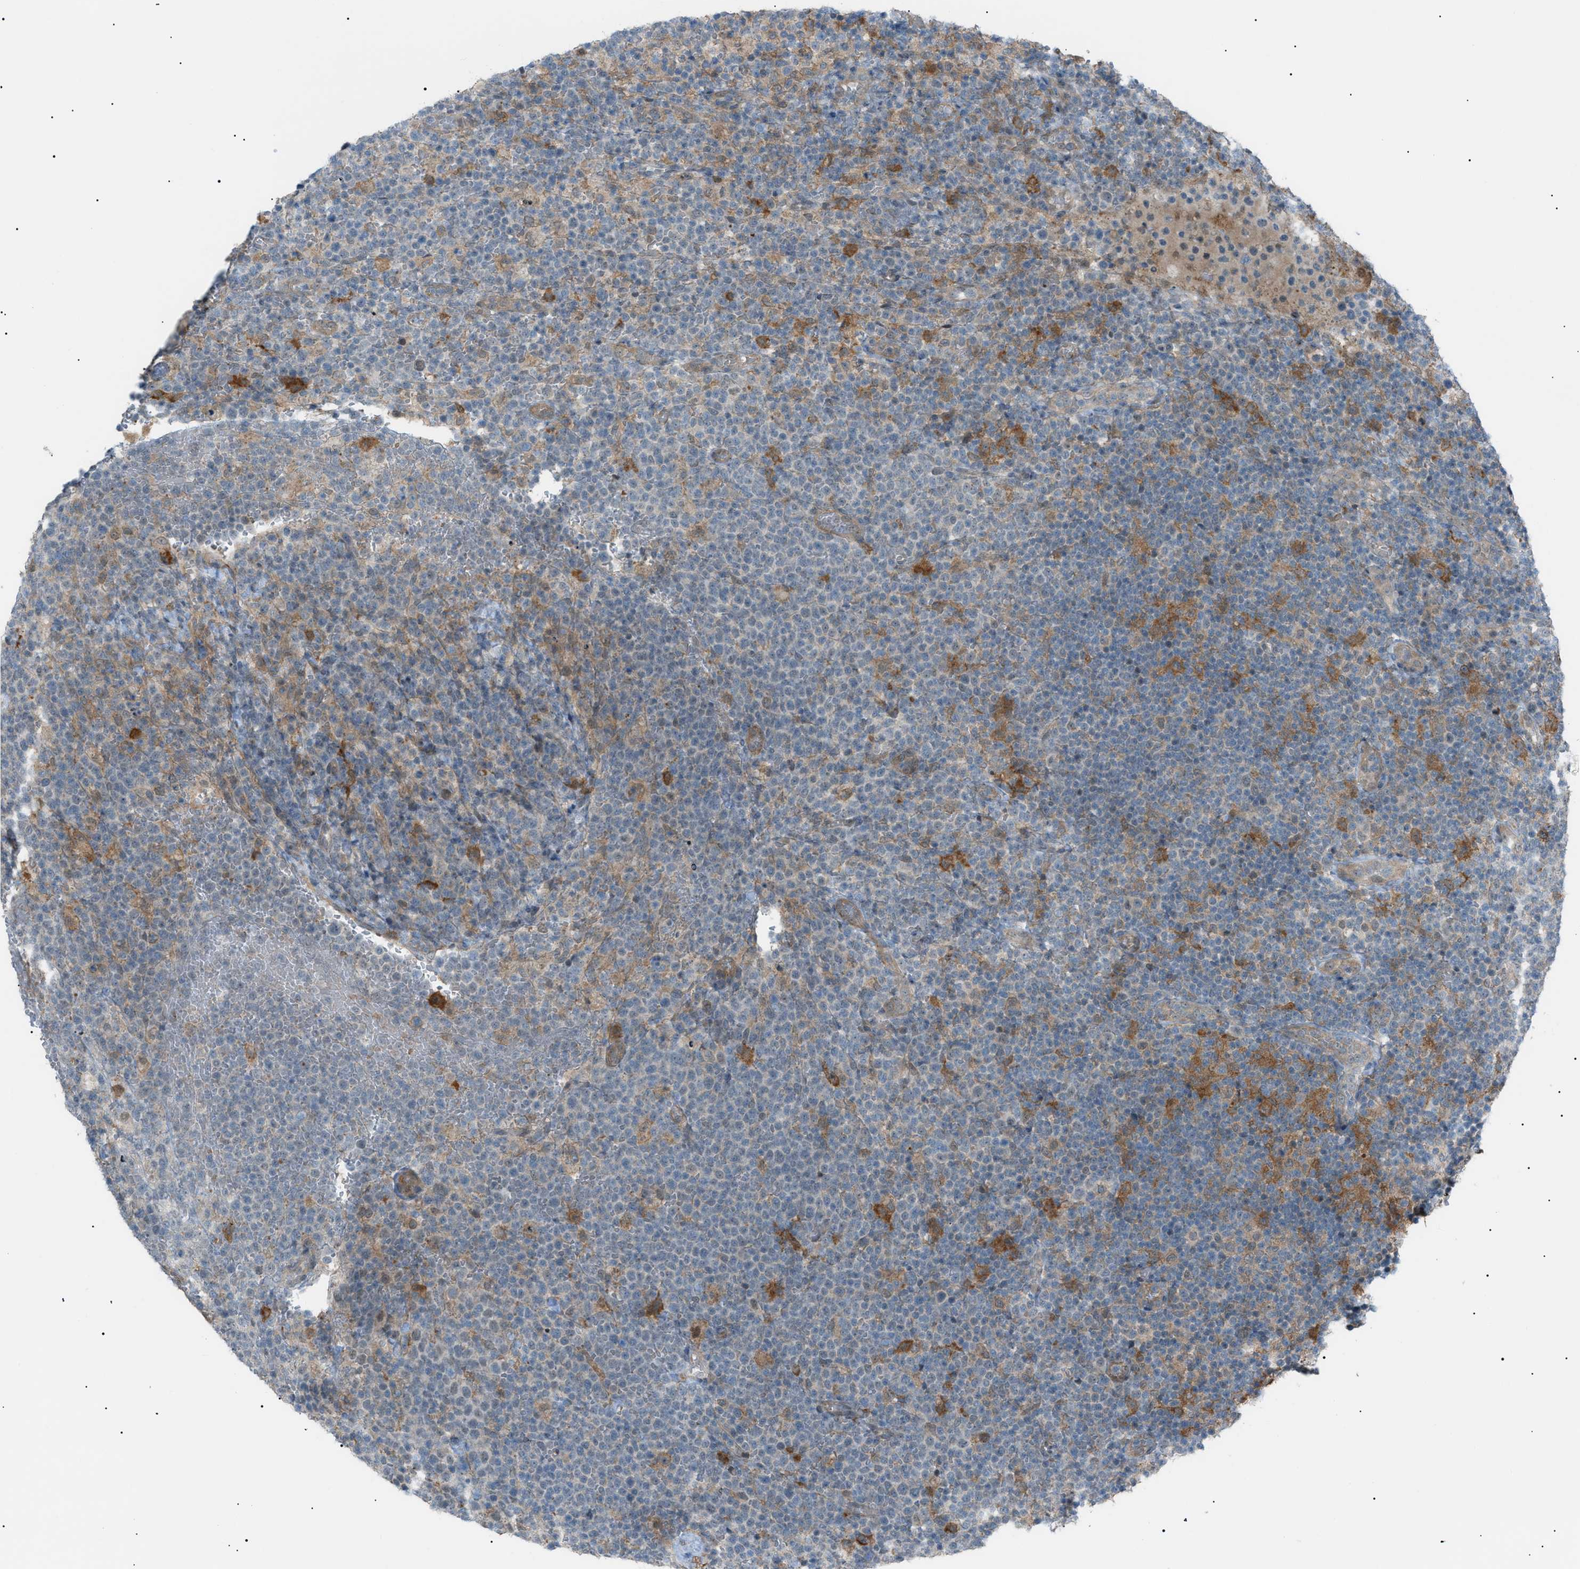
{"staining": {"intensity": "negative", "quantity": "none", "location": "none"}, "tissue": "lymphoma", "cell_type": "Tumor cells", "image_type": "cancer", "snomed": [{"axis": "morphology", "description": "Malignant lymphoma, non-Hodgkin's type, High grade"}, {"axis": "topography", "description": "Lymph node"}], "caption": "An IHC micrograph of high-grade malignant lymphoma, non-Hodgkin's type is shown. There is no staining in tumor cells of high-grade malignant lymphoma, non-Hodgkin's type.", "gene": "LPIN2", "patient": {"sex": "male", "age": 61}}